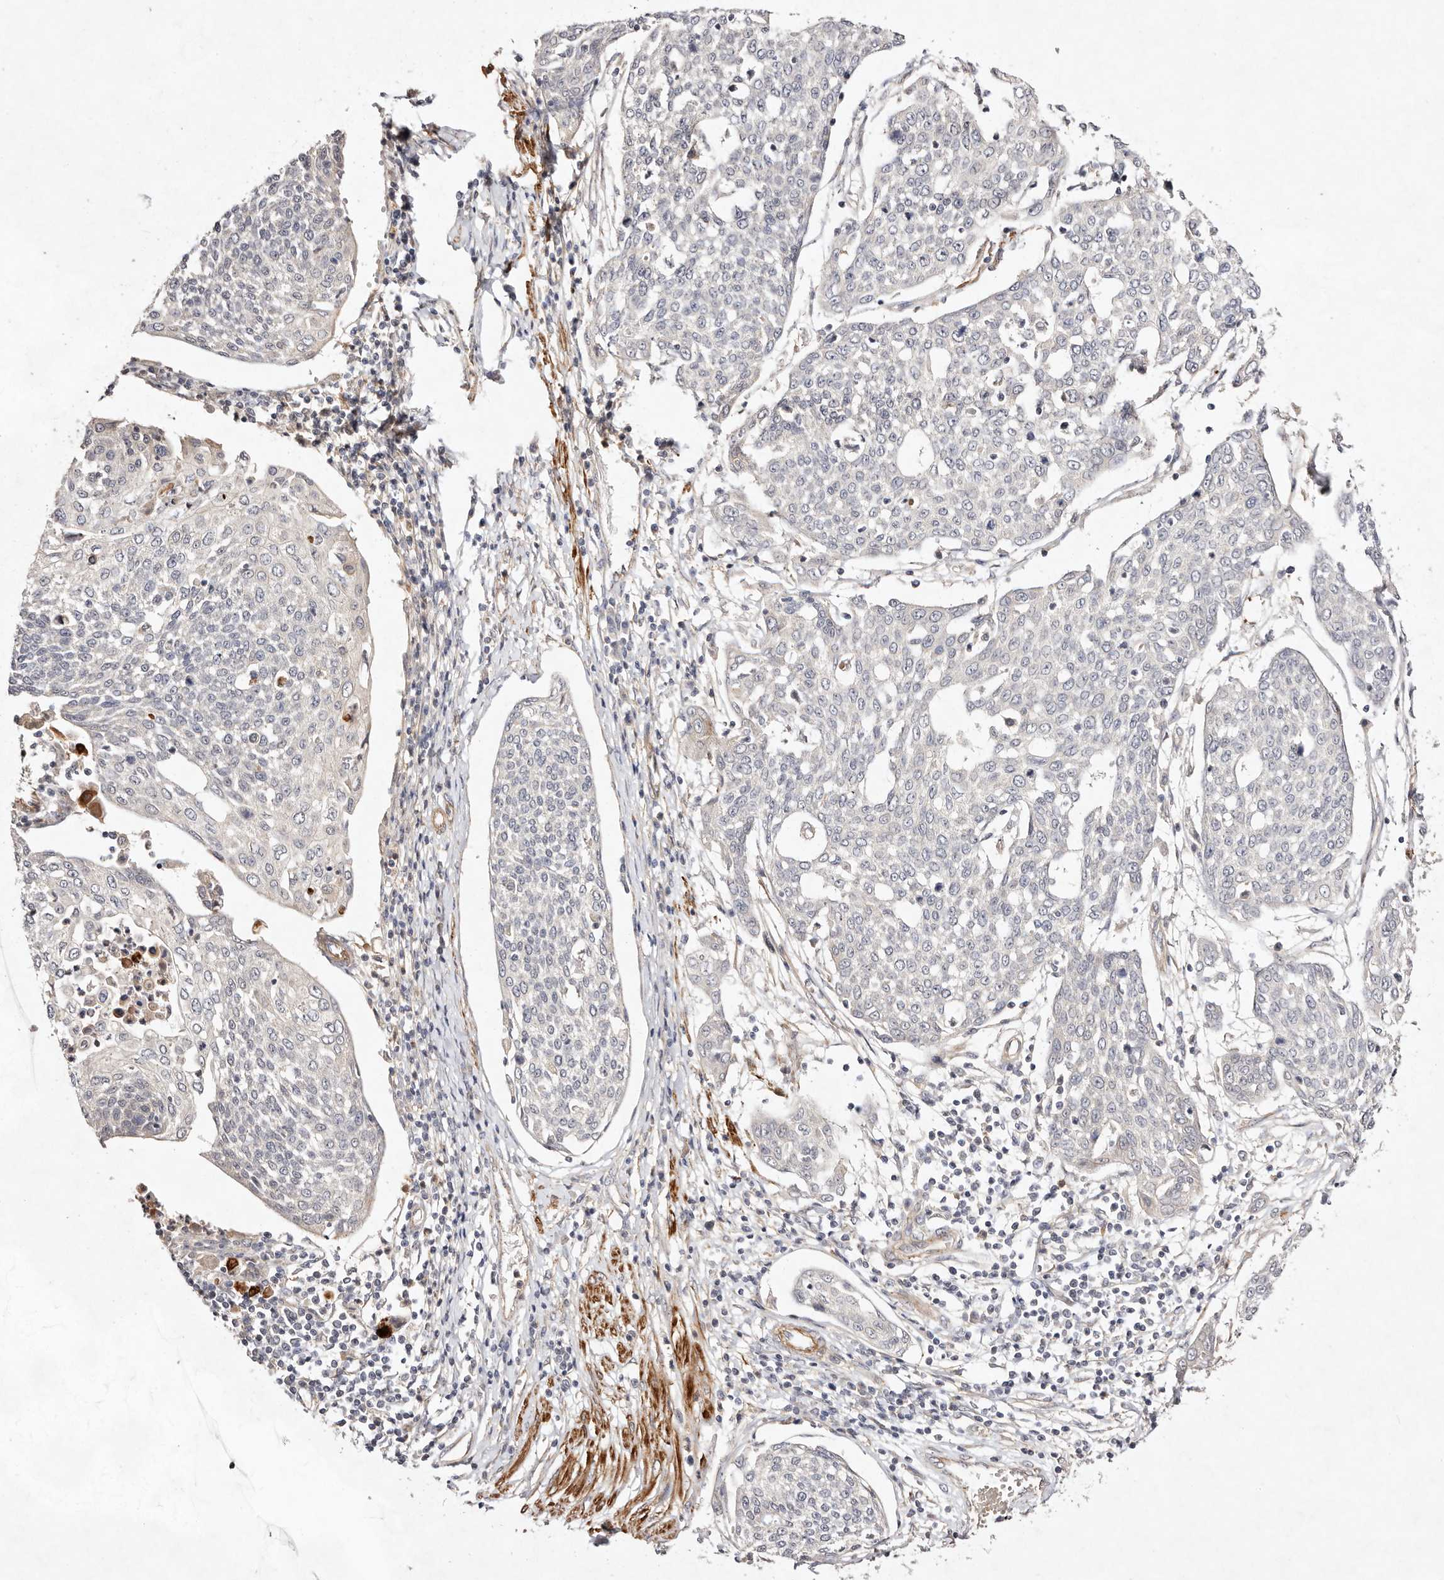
{"staining": {"intensity": "negative", "quantity": "none", "location": "none"}, "tissue": "cervical cancer", "cell_type": "Tumor cells", "image_type": "cancer", "snomed": [{"axis": "morphology", "description": "Squamous cell carcinoma, NOS"}, {"axis": "topography", "description": "Cervix"}], "caption": "An immunohistochemistry (IHC) micrograph of cervical cancer (squamous cell carcinoma) is shown. There is no staining in tumor cells of cervical cancer (squamous cell carcinoma). (Immunohistochemistry, brightfield microscopy, high magnification).", "gene": "MTMR11", "patient": {"sex": "female", "age": 34}}